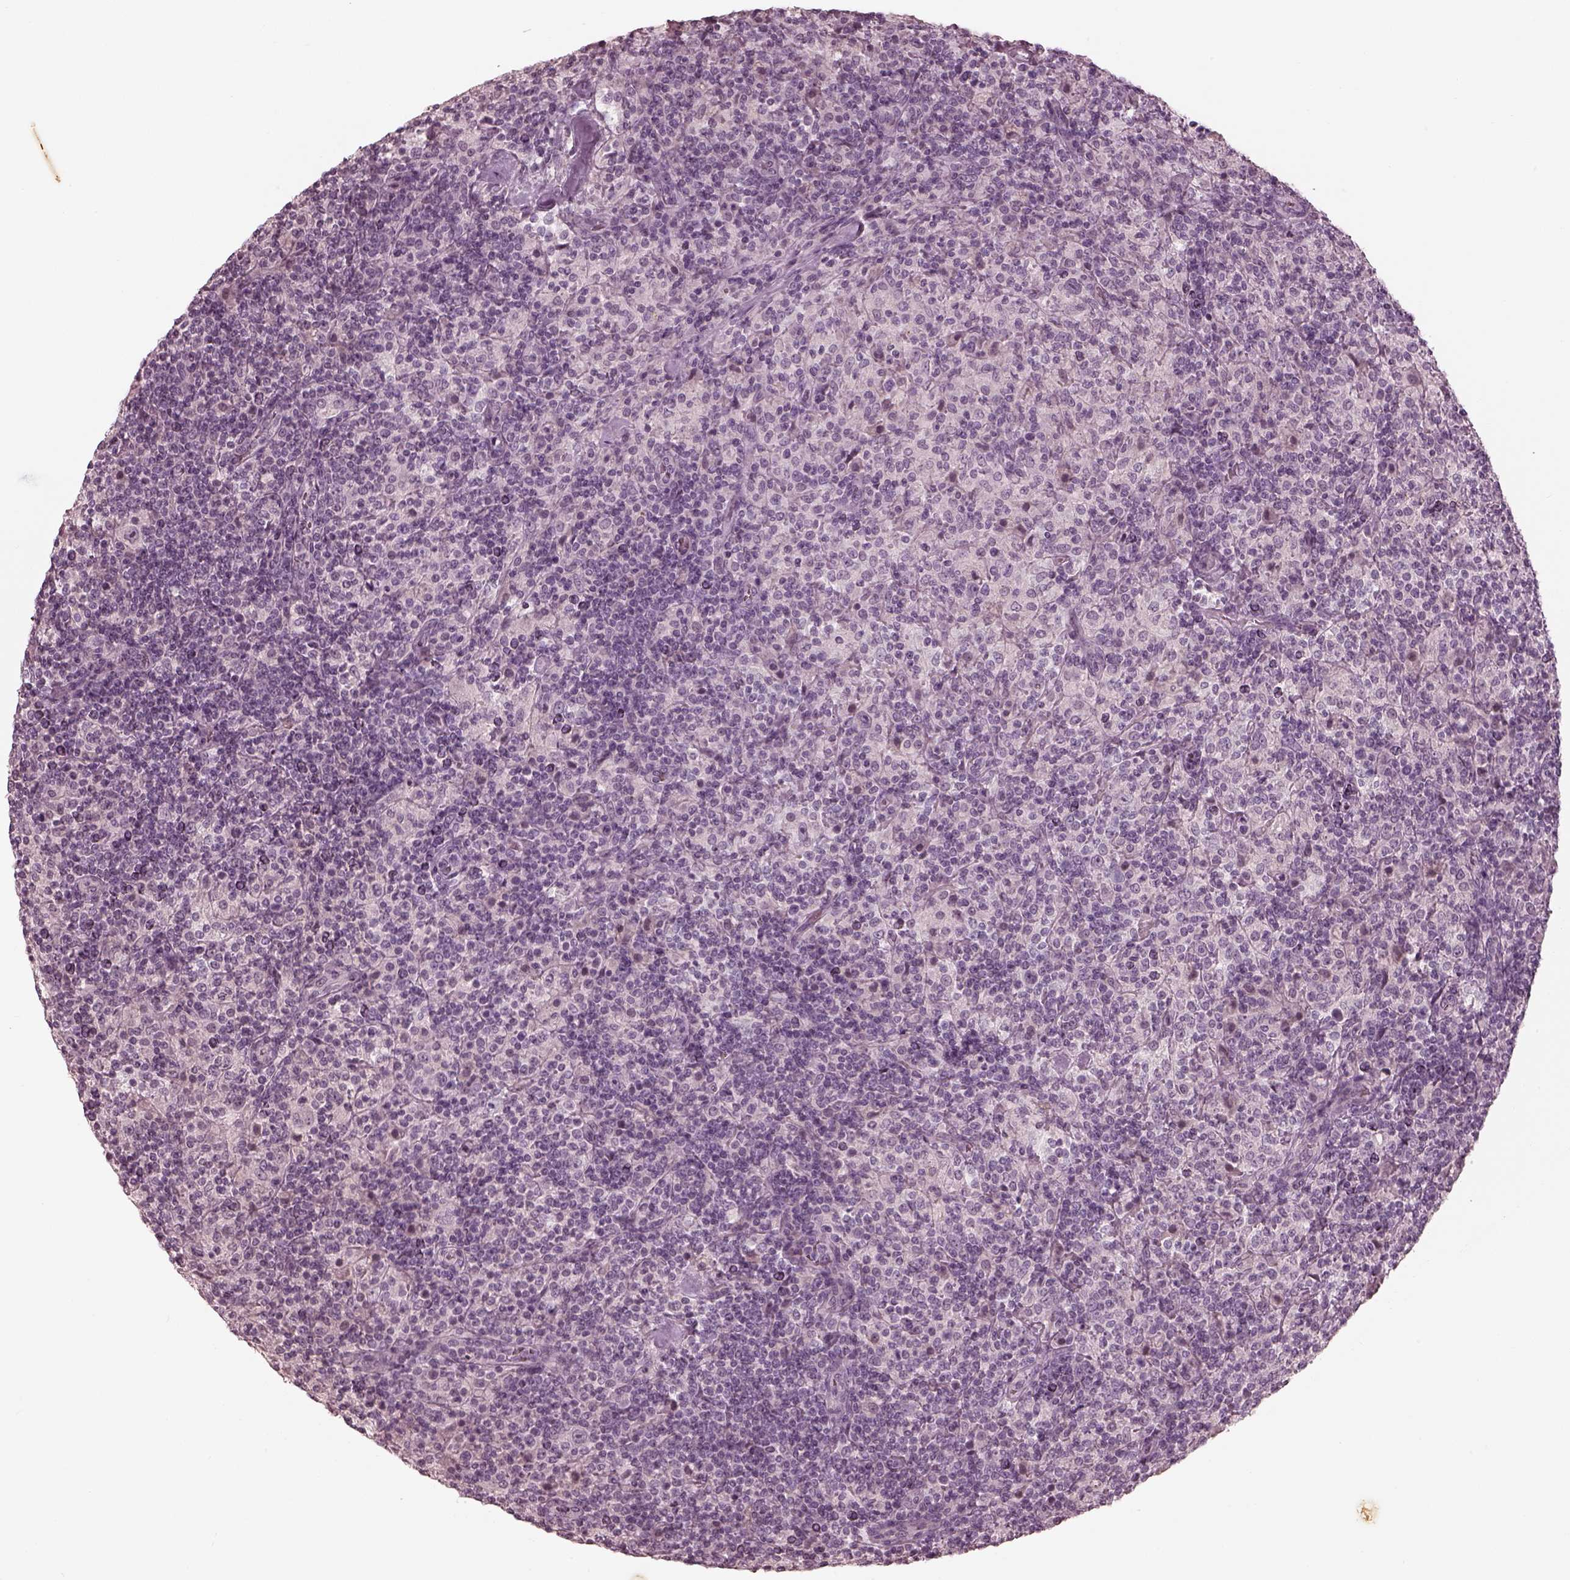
{"staining": {"intensity": "negative", "quantity": "none", "location": "none"}, "tissue": "lymphoma", "cell_type": "Tumor cells", "image_type": "cancer", "snomed": [{"axis": "morphology", "description": "Hodgkin's disease, NOS"}, {"axis": "topography", "description": "Lymph node"}], "caption": "High magnification brightfield microscopy of Hodgkin's disease stained with DAB (3,3'-diaminobenzidine) (brown) and counterstained with hematoxylin (blue): tumor cells show no significant expression.", "gene": "ADRB3", "patient": {"sex": "male", "age": 70}}